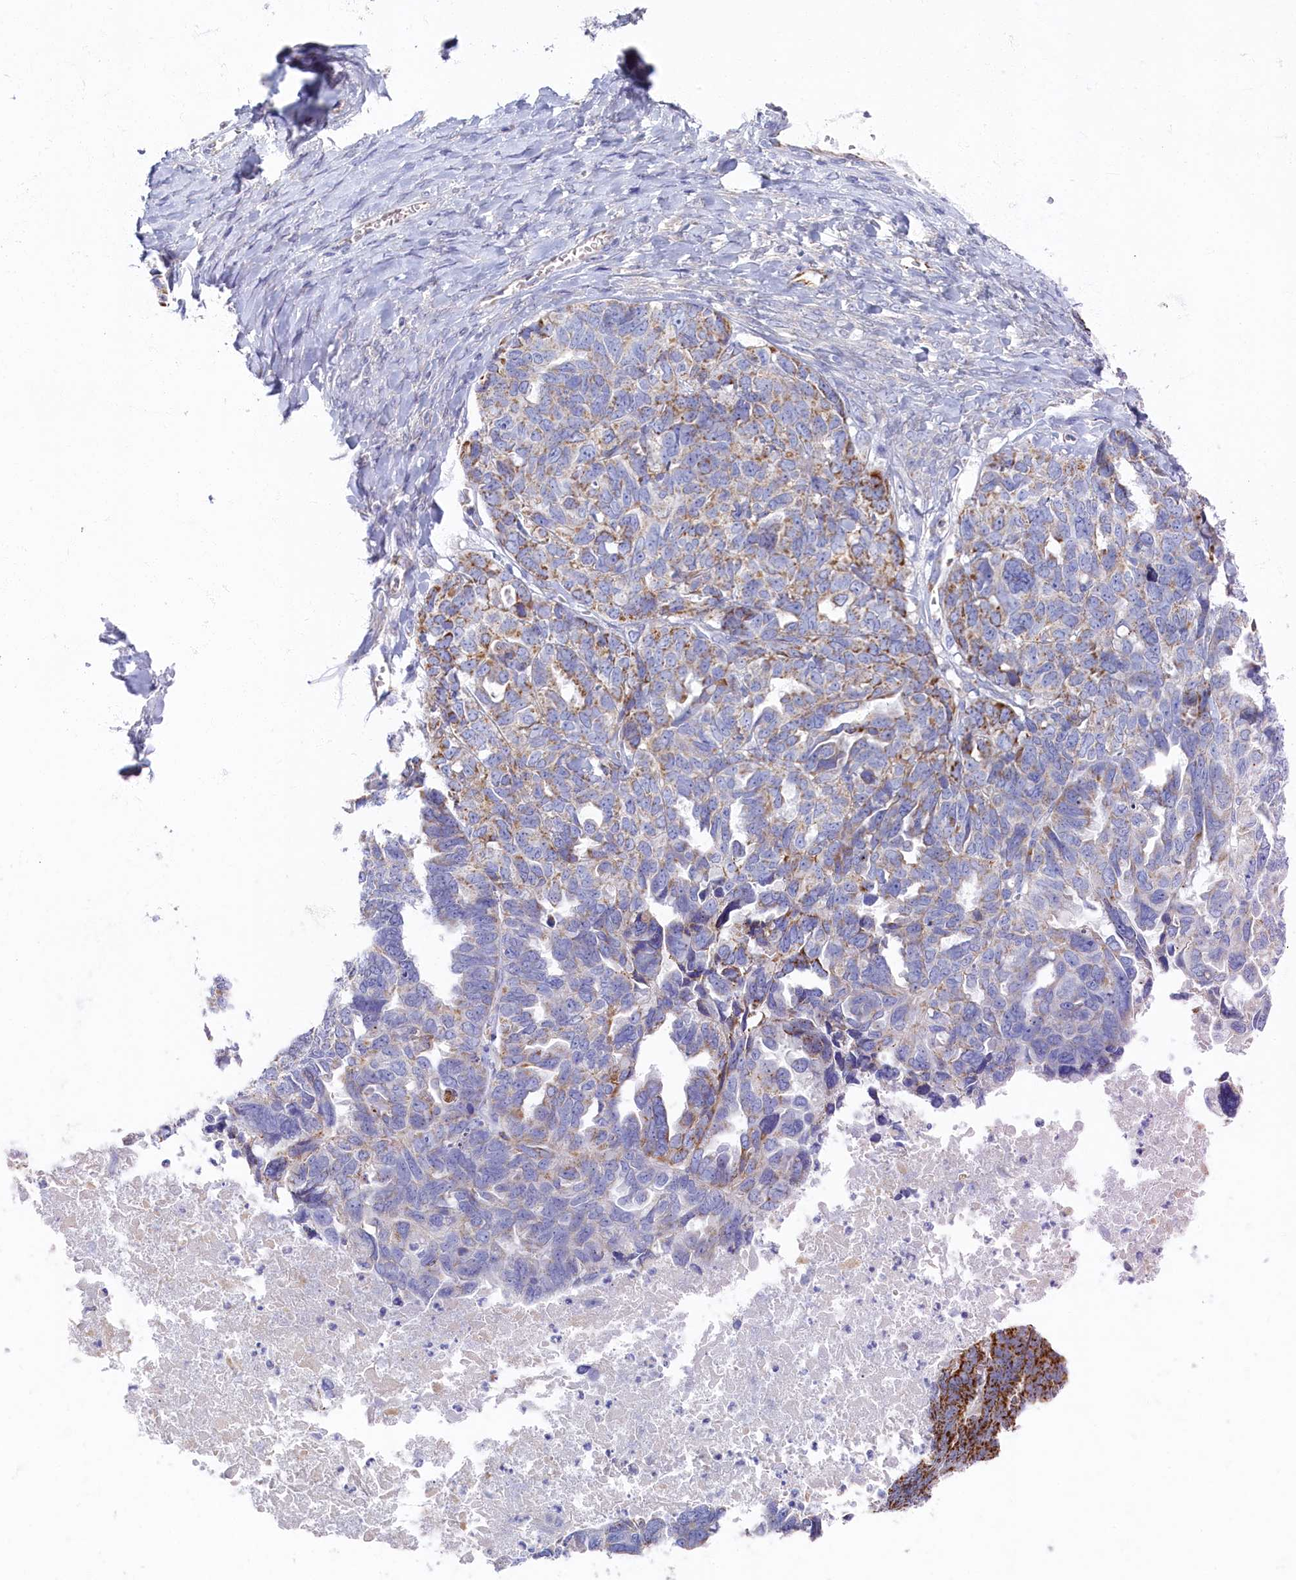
{"staining": {"intensity": "strong", "quantity": "<25%", "location": "cytoplasmic/membranous"}, "tissue": "ovarian cancer", "cell_type": "Tumor cells", "image_type": "cancer", "snomed": [{"axis": "morphology", "description": "Cystadenocarcinoma, serous, NOS"}, {"axis": "topography", "description": "Ovary"}], "caption": "Protein expression analysis of serous cystadenocarcinoma (ovarian) reveals strong cytoplasmic/membranous expression in about <25% of tumor cells. The staining is performed using DAB (3,3'-diaminobenzidine) brown chromogen to label protein expression. The nuclei are counter-stained blue using hematoxylin.", "gene": "OCIAD2", "patient": {"sex": "female", "age": 79}}